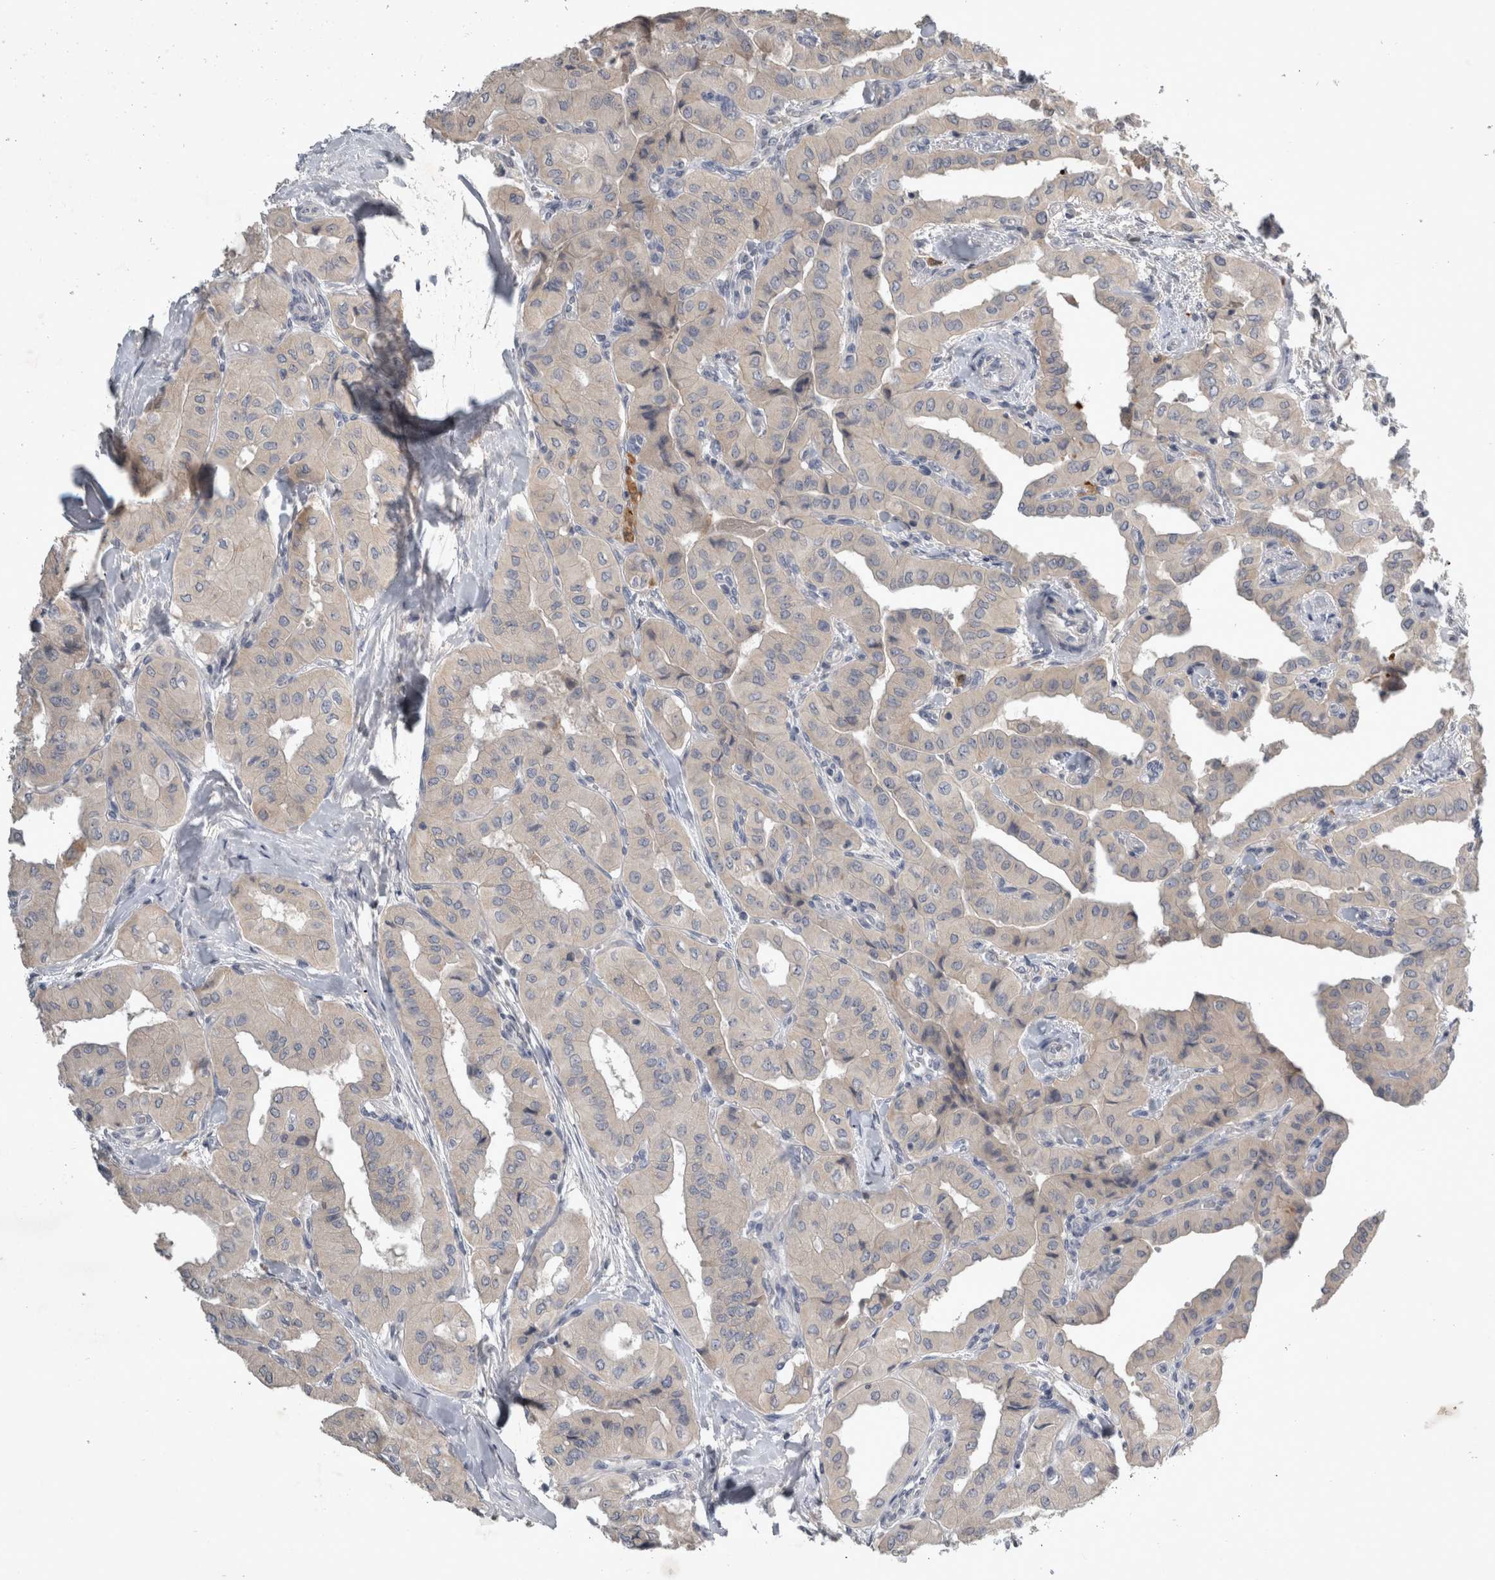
{"staining": {"intensity": "negative", "quantity": "none", "location": "none"}, "tissue": "thyroid cancer", "cell_type": "Tumor cells", "image_type": "cancer", "snomed": [{"axis": "morphology", "description": "Papillary adenocarcinoma, NOS"}, {"axis": "topography", "description": "Thyroid gland"}], "caption": "DAB immunohistochemical staining of thyroid cancer (papillary adenocarcinoma) reveals no significant staining in tumor cells.", "gene": "SLC22A11", "patient": {"sex": "female", "age": 59}}